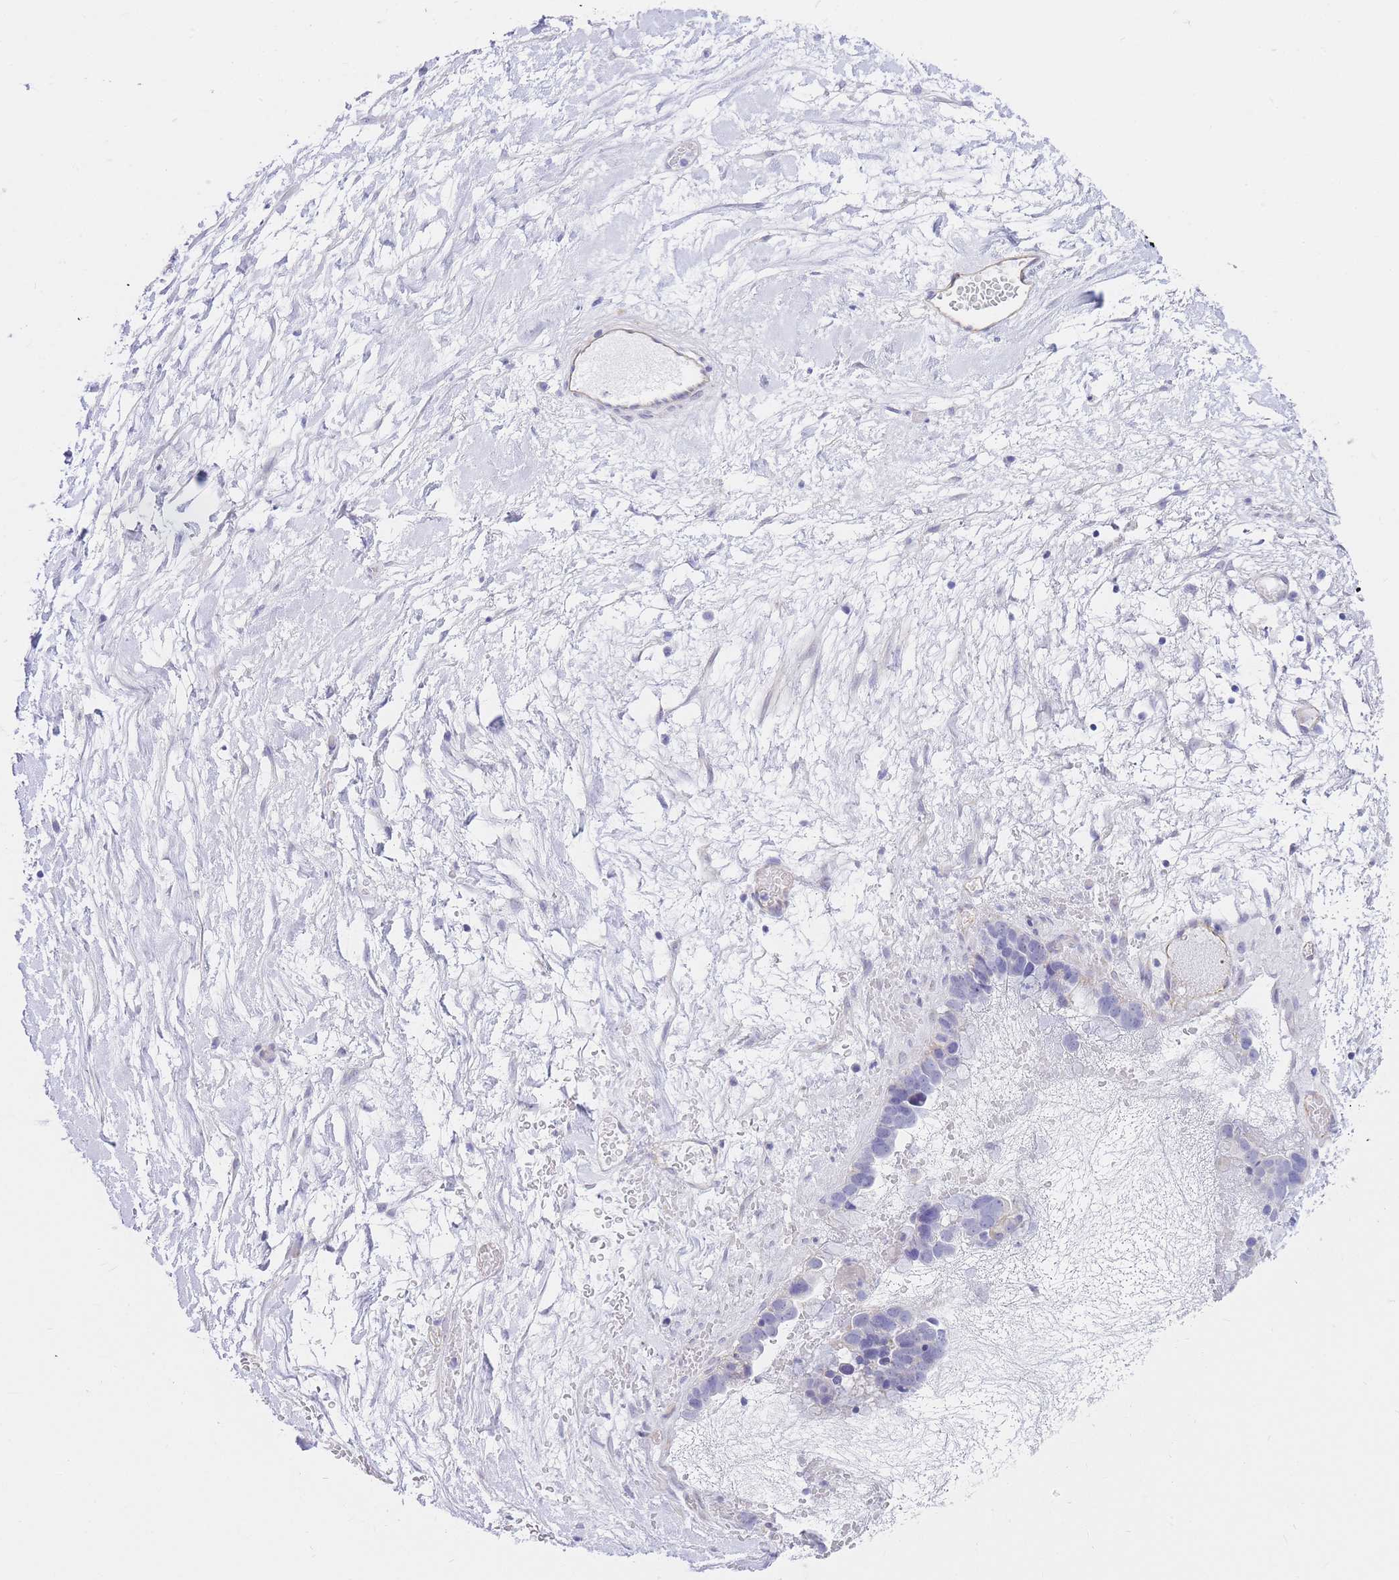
{"staining": {"intensity": "negative", "quantity": "none", "location": "none"}, "tissue": "ovarian cancer", "cell_type": "Tumor cells", "image_type": "cancer", "snomed": [{"axis": "morphology", "description": "Cystadenocarcinoma, serous, NOS"}, {"axis": "topography", "description": "Ovary"}], "caption": "This is a image of immunohistochemistry staining of ovarian cancer (serous cystadenocarcinoma), which shows no staining in tumor cells.", "gene": "SRSF12", "patient": {"sex": "female", "age": 54}}